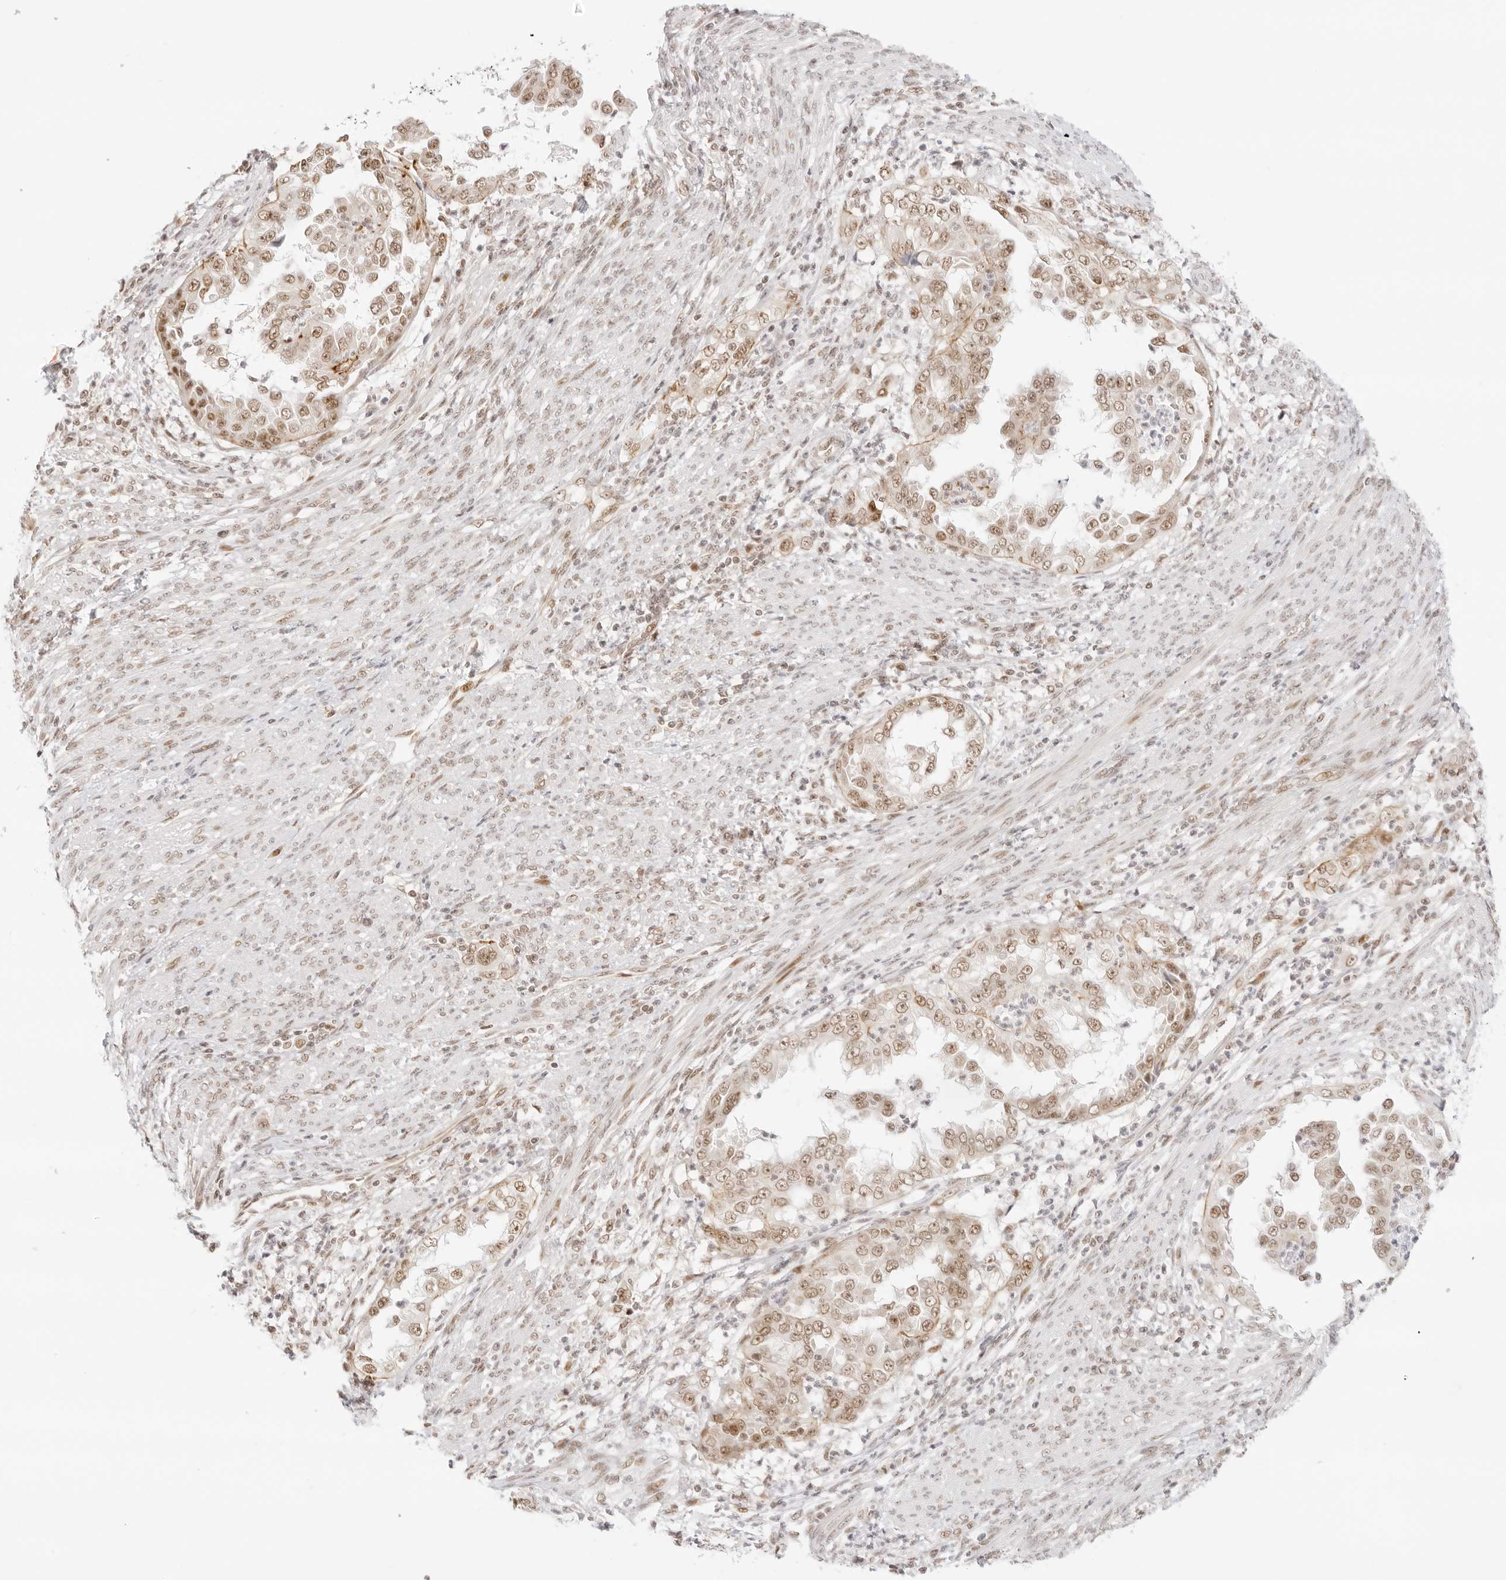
{"staining": {"intensity": "moderate", "quantity": ">75%", "location": "nuclear"}, "tissue": "endometrial cancer", "cell_type": "Tumor cells", "image_type": "cancer", "snomed": [{"axis": "morphology", "description": "Adenocarcinoma, NOS"}, {"axis": "topography", "description": "Endometrium"}], "caption": "About >75% of tumor cells in human endometrial adenocarcinoma exhibit moderate nuclear protein staining as visualized by brown immunohistochemical staining.", "gene": "ITGA6", "patient": {"sex": "female", "age": 85}}